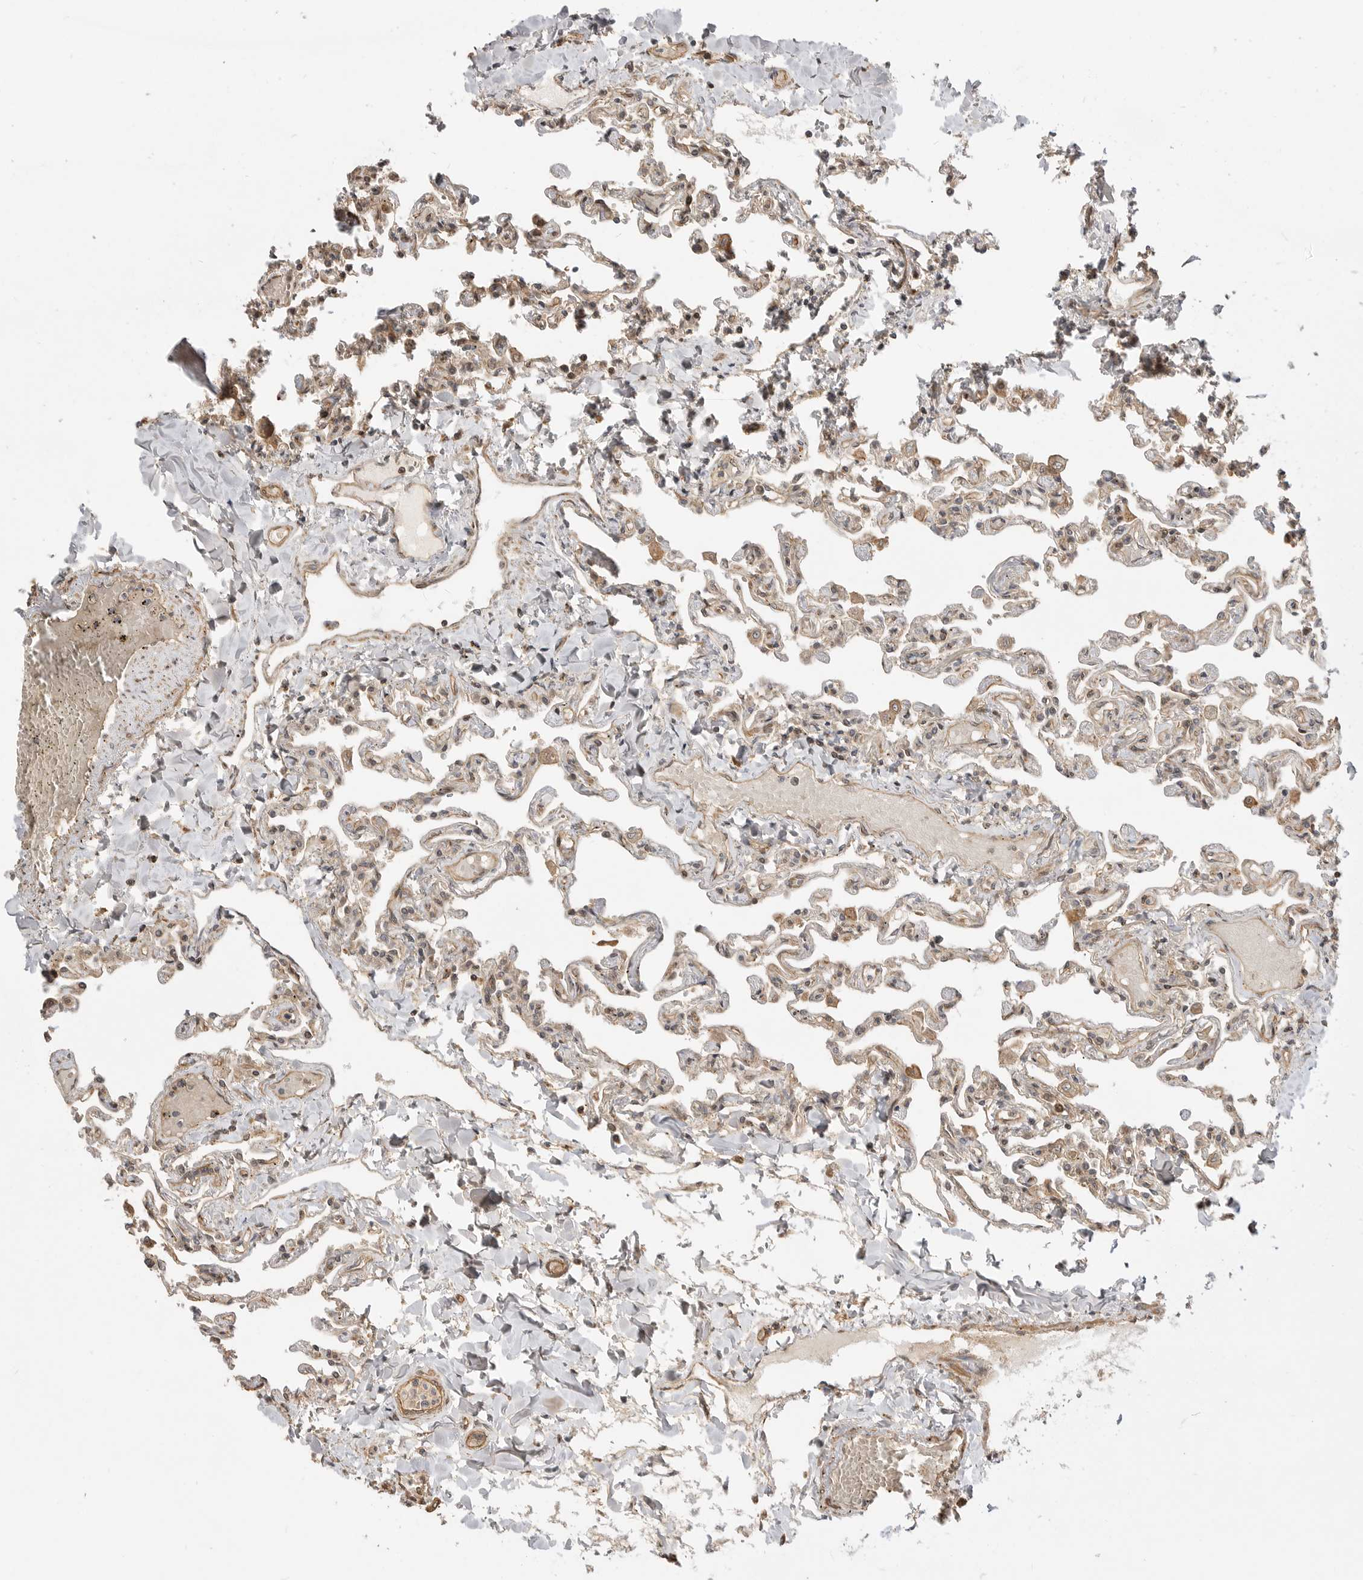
{"staining": {"intensity": "moderate", "quantity": "25%-75%", "location": "cytoplasmic/membranous"}, "tissue": "lung", "cell_type": "Alveolar cells", "image_type": "normal", "snomed": [{"axis": "morphology", "description": "Normal tissue, NOS"}, {"axis": "topography", "description": "Lung"}], "caption": "Immunohistochemistry (IHC) (DAB (3,3'-diaminobenzidine)) staining of benign lung reveals moderate cytoplasmic/membranous protein staining in approximately 25%-75% of alveolar cells.", "gene": "ADPRS", "patient": {"sex": "male", "age": 21}}